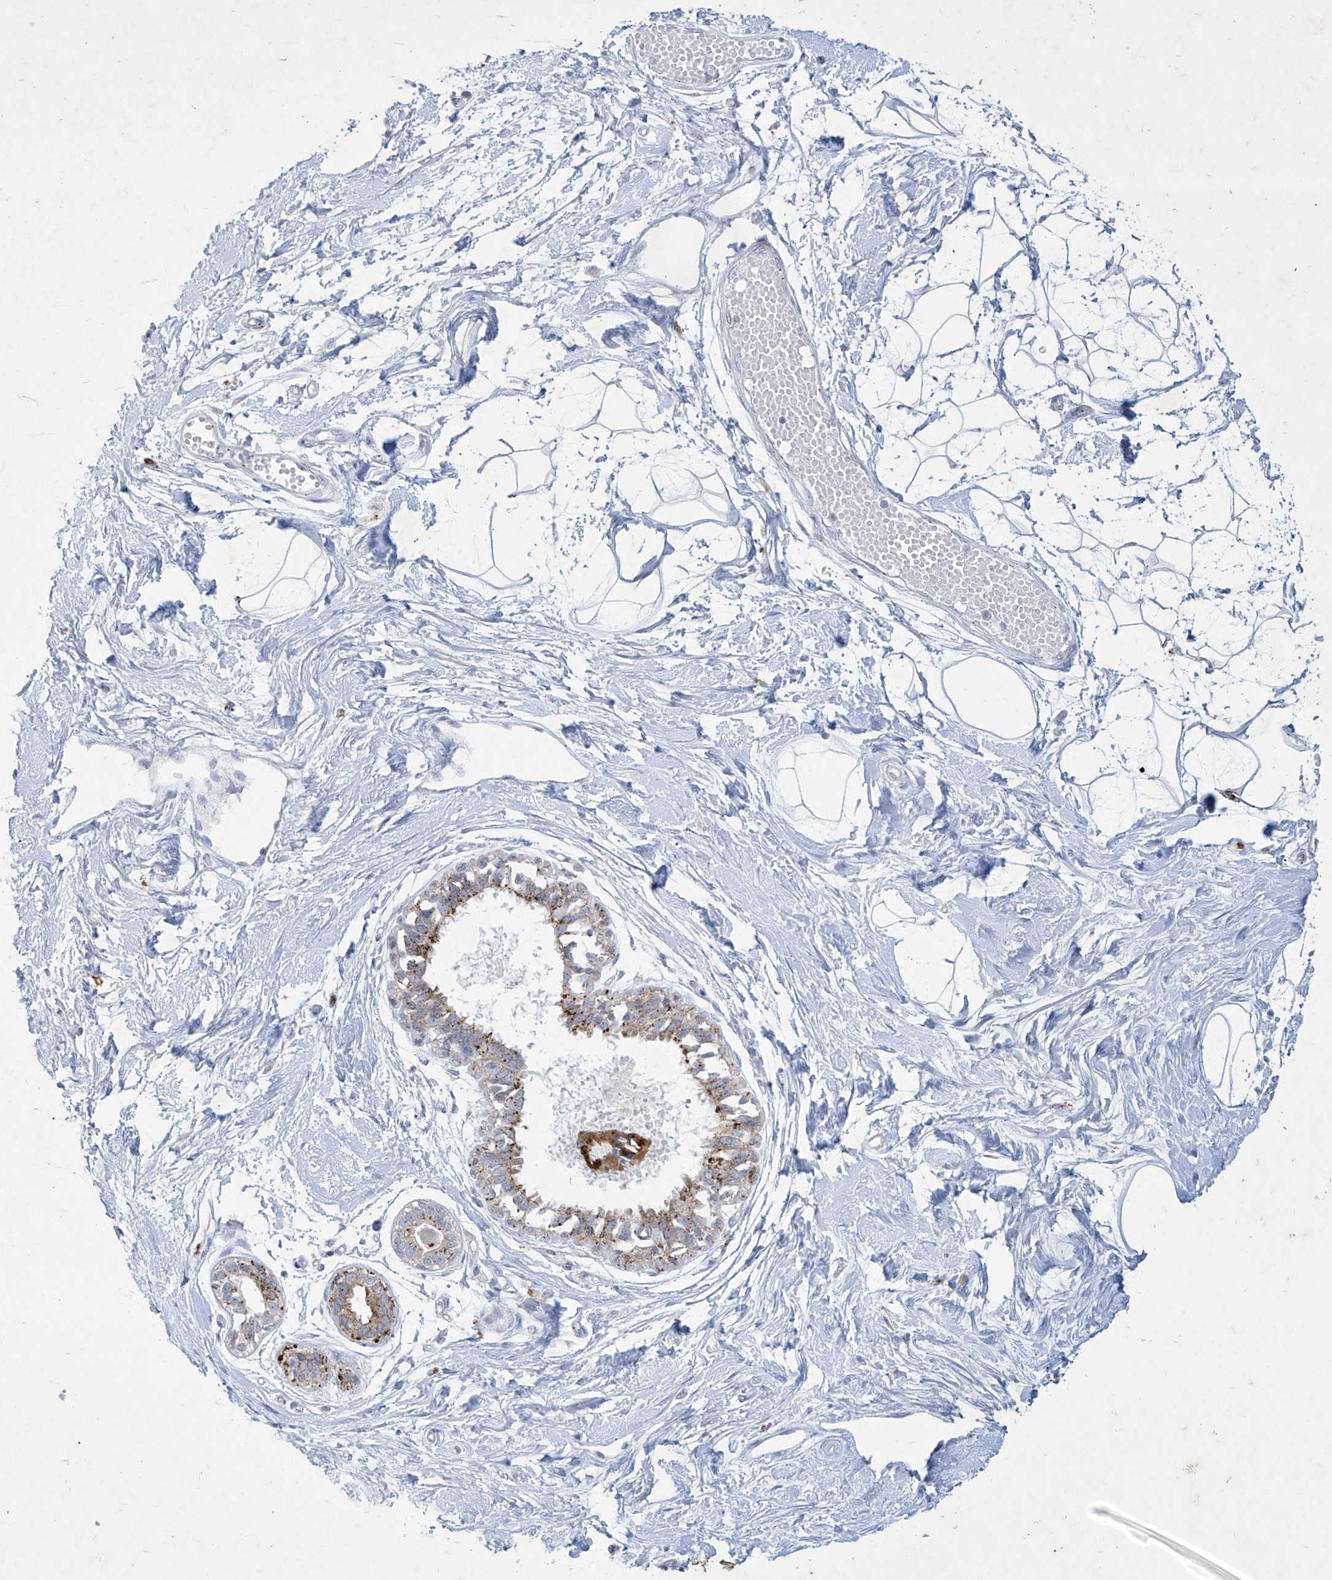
{"staining": {"intensity": "negative", "quantity": "none", "location": "none"}, "tissue": "breast", "cell_type": "Adipocytes", "image_type": "normal", "snomed": [{"axis": "morphology", "description": "Normal tissue, NOS"}, {"axis": "topography", "description": "Breast"}], "caption": "High power microscopy photomicrograph of an immunohistochemistry (IHC) image of benign breast, revealing no significant staining in adipocytes. (Stains: DAB IHC with hematoxylin counter stain, Microscopy: brightfield microscopy at high magnification).", "gene": "GPR137C", "patient": {"sex": "female", "age": 45}}